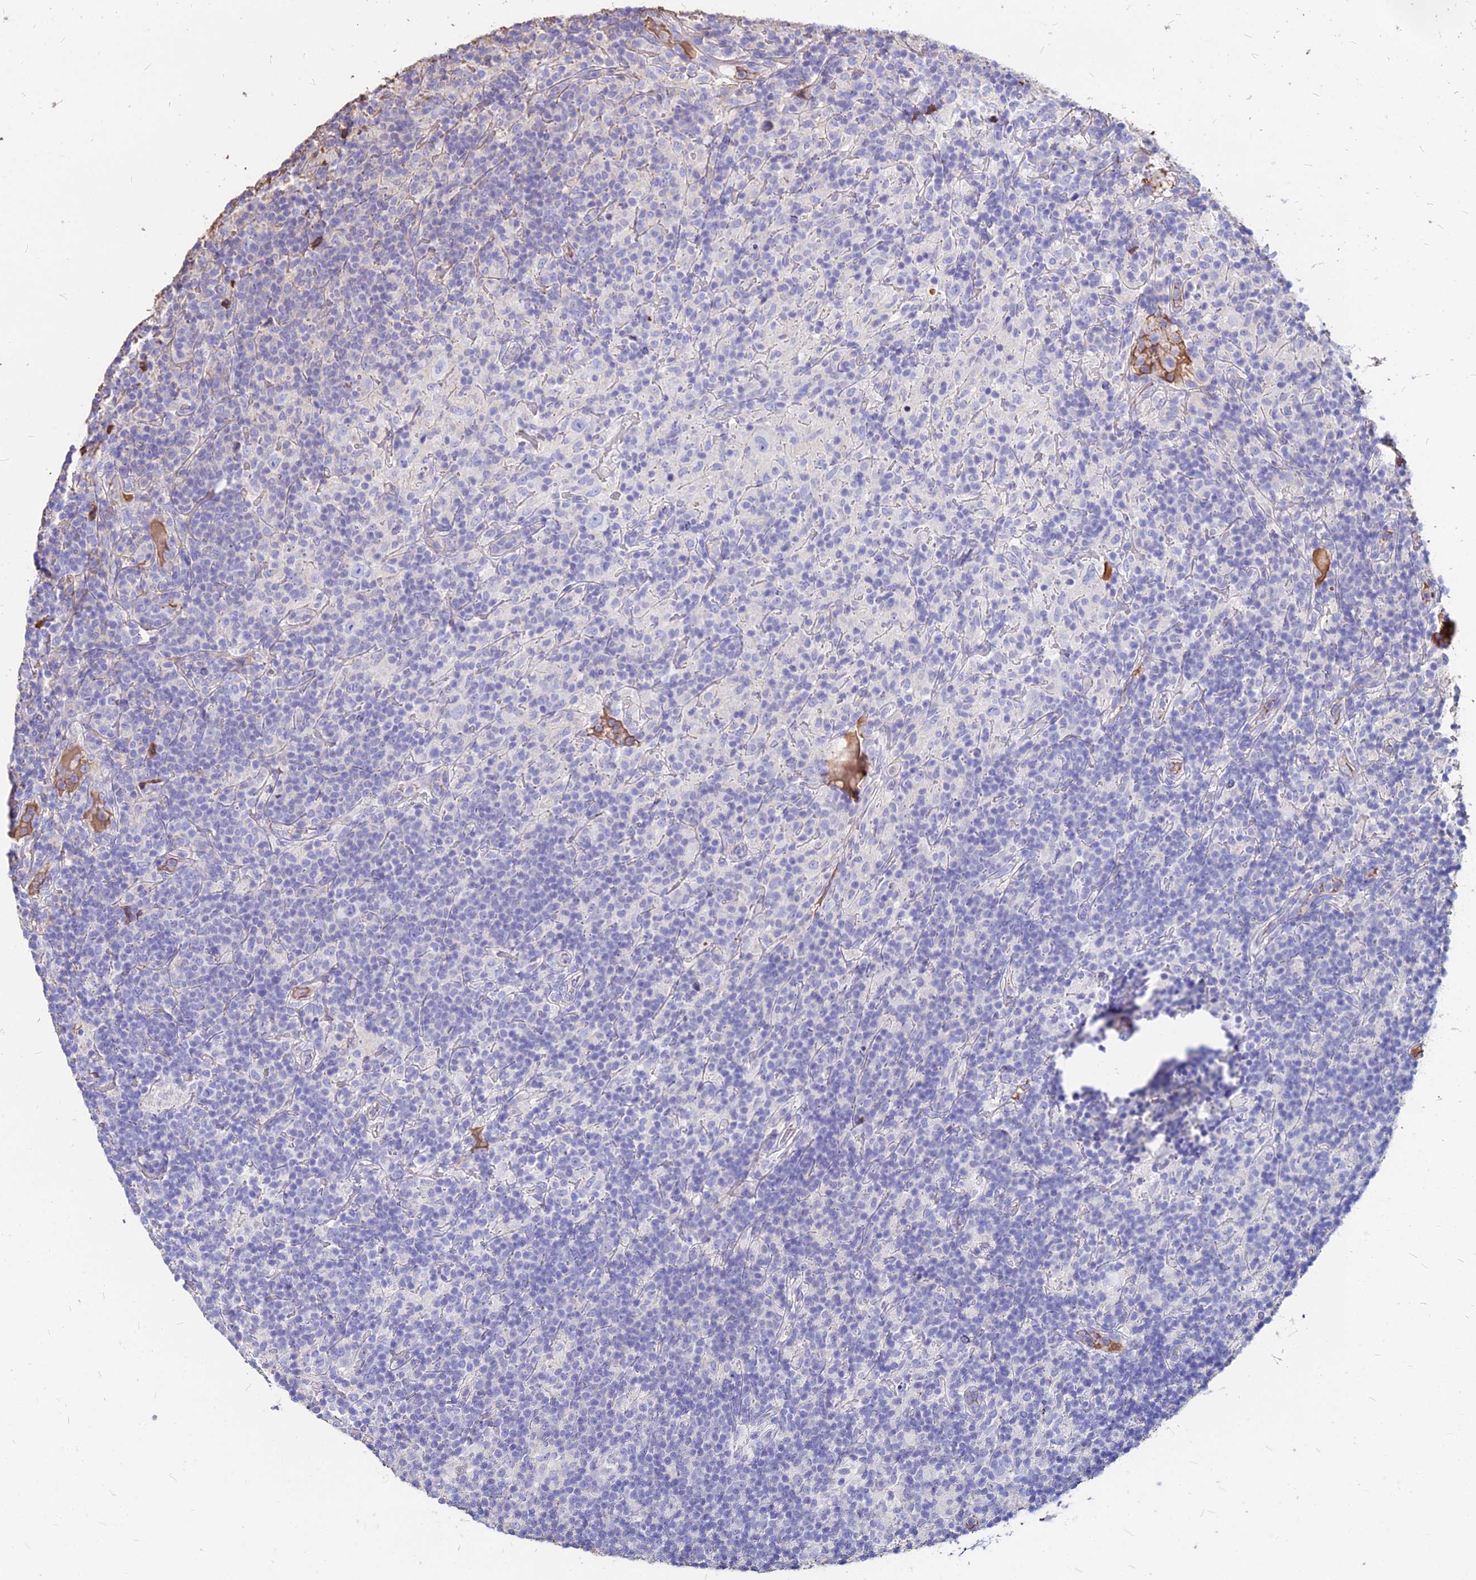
{"staining": {"intensity": "negative", "quantity": "none", "location": "none"}, "tissue": "lymphoma", "cell_type": "Tumor cells", "image_type": "cancer", "snomed": [{"axis": "morphology", "description": "Hodgkin's disease, NOS"}, {"axis": "topography", "description": "Lymph node"}], "caption": "Tumor cells are negative for protein expression in human lymphoma.", "gene": "NME5", "patient": {"sex": "male", "age": 70}}